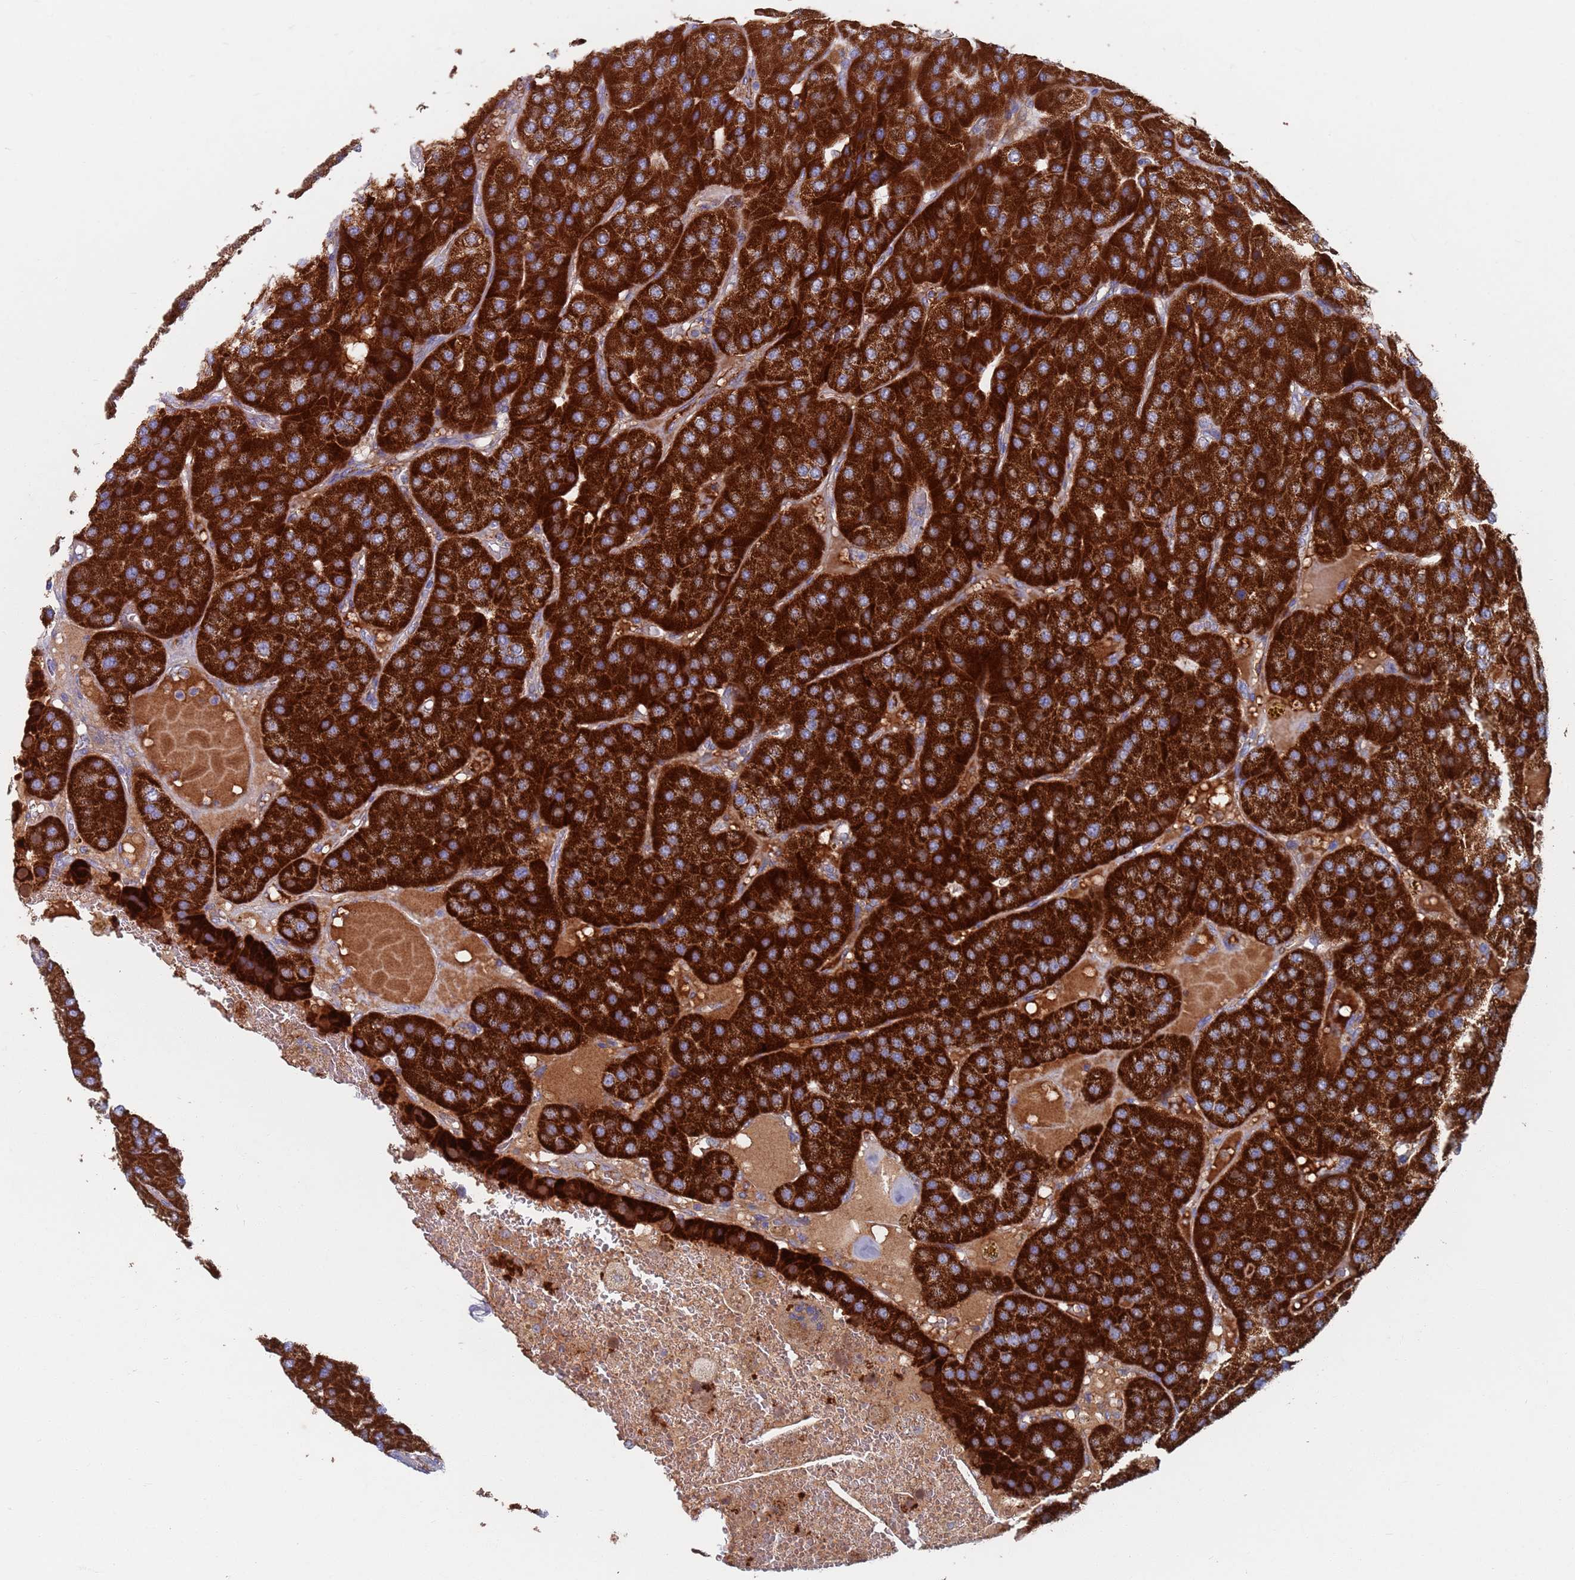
{"staining": {"intensity": "strong", "quantity": ">75%", "location": "cytoplasmic/membranous"}, "tissue": "parathyroid gland", "cell_type": "Glandular cells", "image_type": "normal", "snomed": [{"axis": "morphology", "description": "Normal tissue, NOS"}, {"axis": "morphology", "description": "Adenoma, NOS"}, {"axis": "topography", "description": "Parathyroid gland"}], "caption": "IHC (DAB (3,3'-diaminobenzidine)) staining of unremarkable human parathyroid gland demonstrates strong cytoplasmic/membranous protein staining in about >75% of glandular cells. Nuclei are stained in blue.", "gene": "MRPL22", "patient": {"sex": "female", "age": 86}}